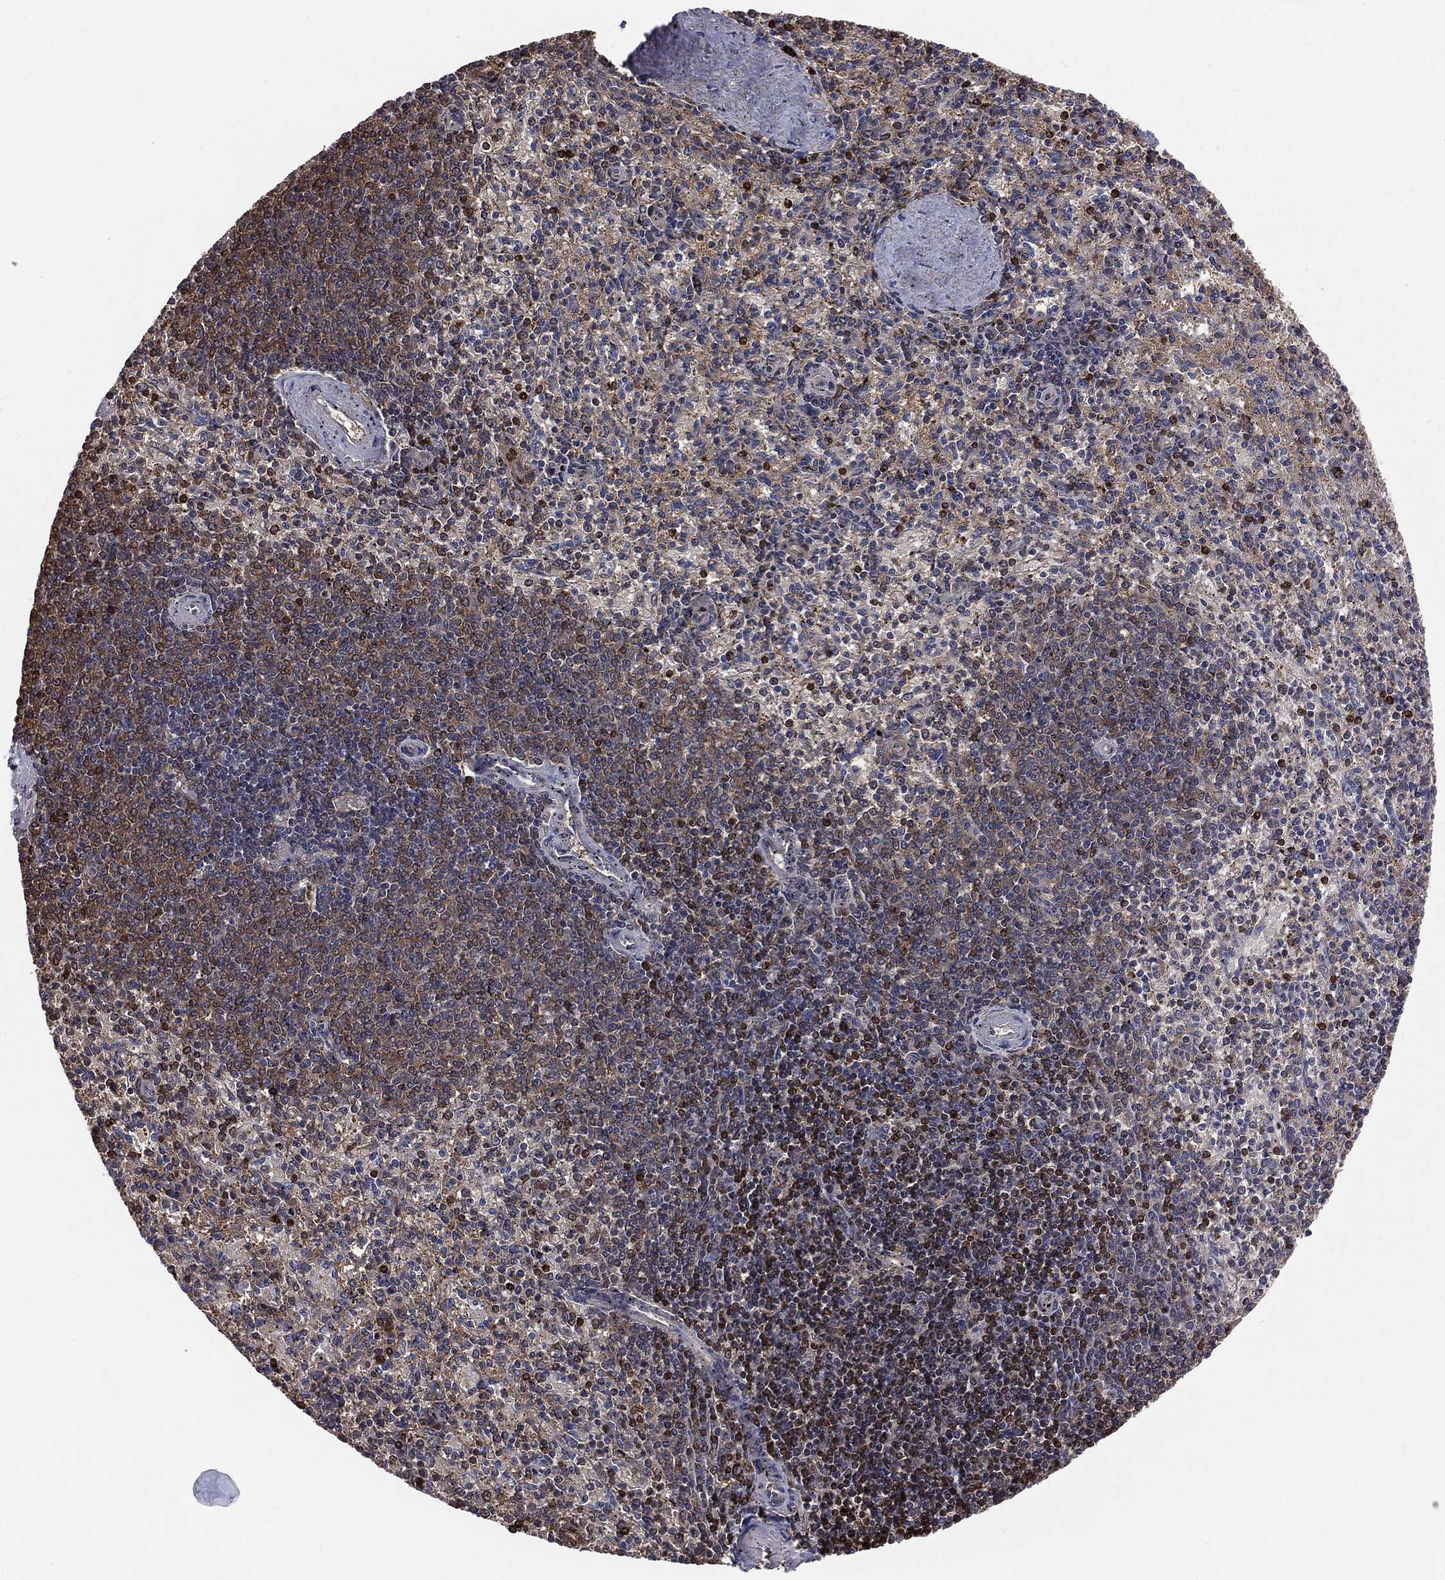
{"staining": {"intensity": "strong", "quantity": "<25%", "location": "nuclear"}, "tissue": "spleen", "cell_type": "Cells in red pulp", "image_type": "normal", "snomed": [{"axis": "morphology", "description": "Normal tissue, NOS"}, {"axis": "topography", "description": "Spleen"}], "caption": "Spleen stained for a protein exhibits strong nuclear positivity in cells in red pulp. Nuclei are stained in blue.", "gene": "TBC1D2", "patient": {"sex": "female", "age": 37}}